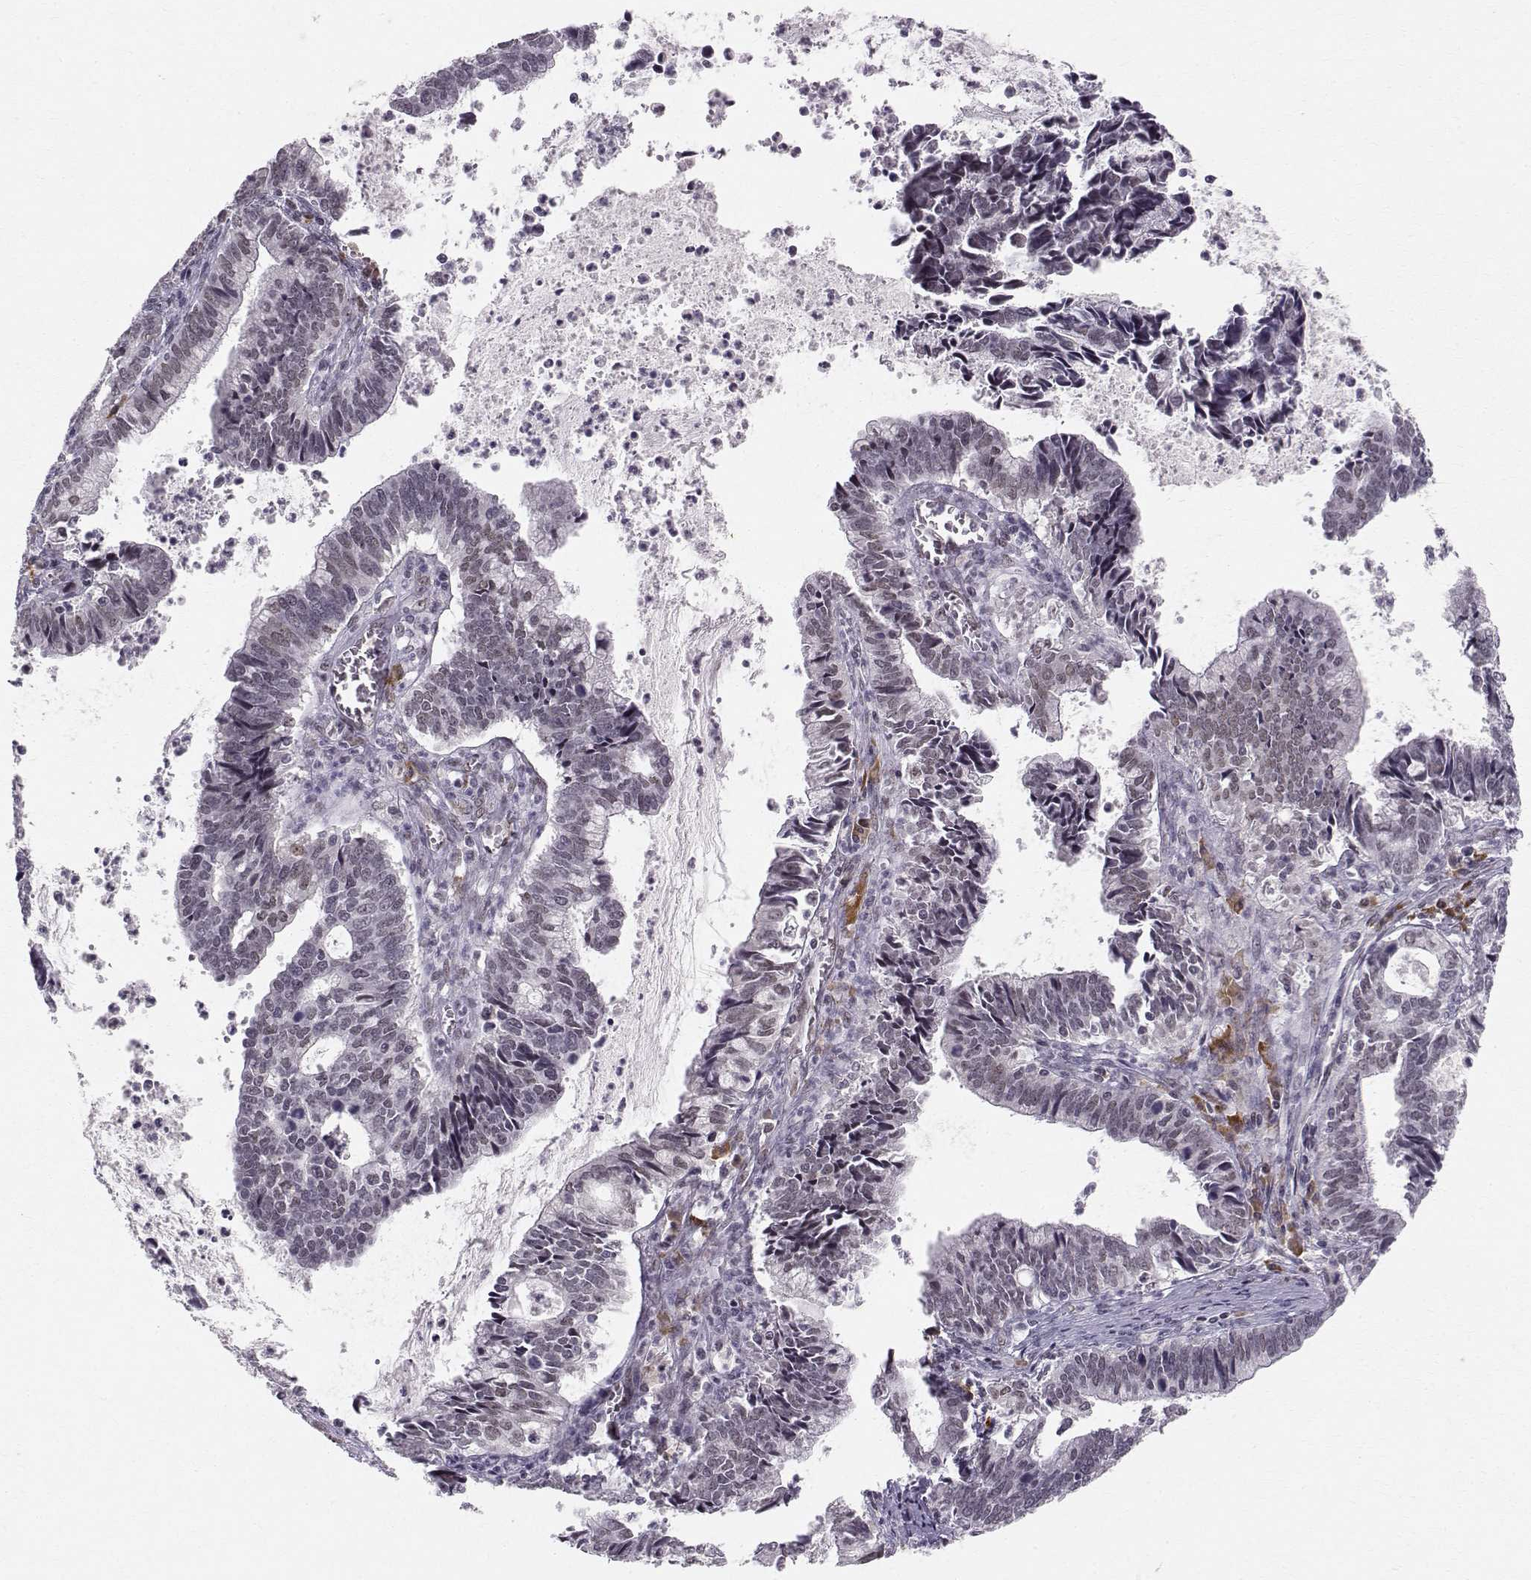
{"staining": {"intensity": "negative", "quantity": "none", "location": "none"}, "tissue": "cervical cancer", "cell_type": "Tumor cells", "image_type": "cancer", "snomed": [{"axis": "morphology", "description": "Adenocarcinoma, NOS"}, {"axis": "topography", "description": "Cervix"}], "caption": "Adenocarcinoma (cervical) stained for a protein using immunohistochemistry (IHC) exhibits no positivity tumor cells.", "gene": "RPP38", "patient": {"sex": "female", "age": 42}}